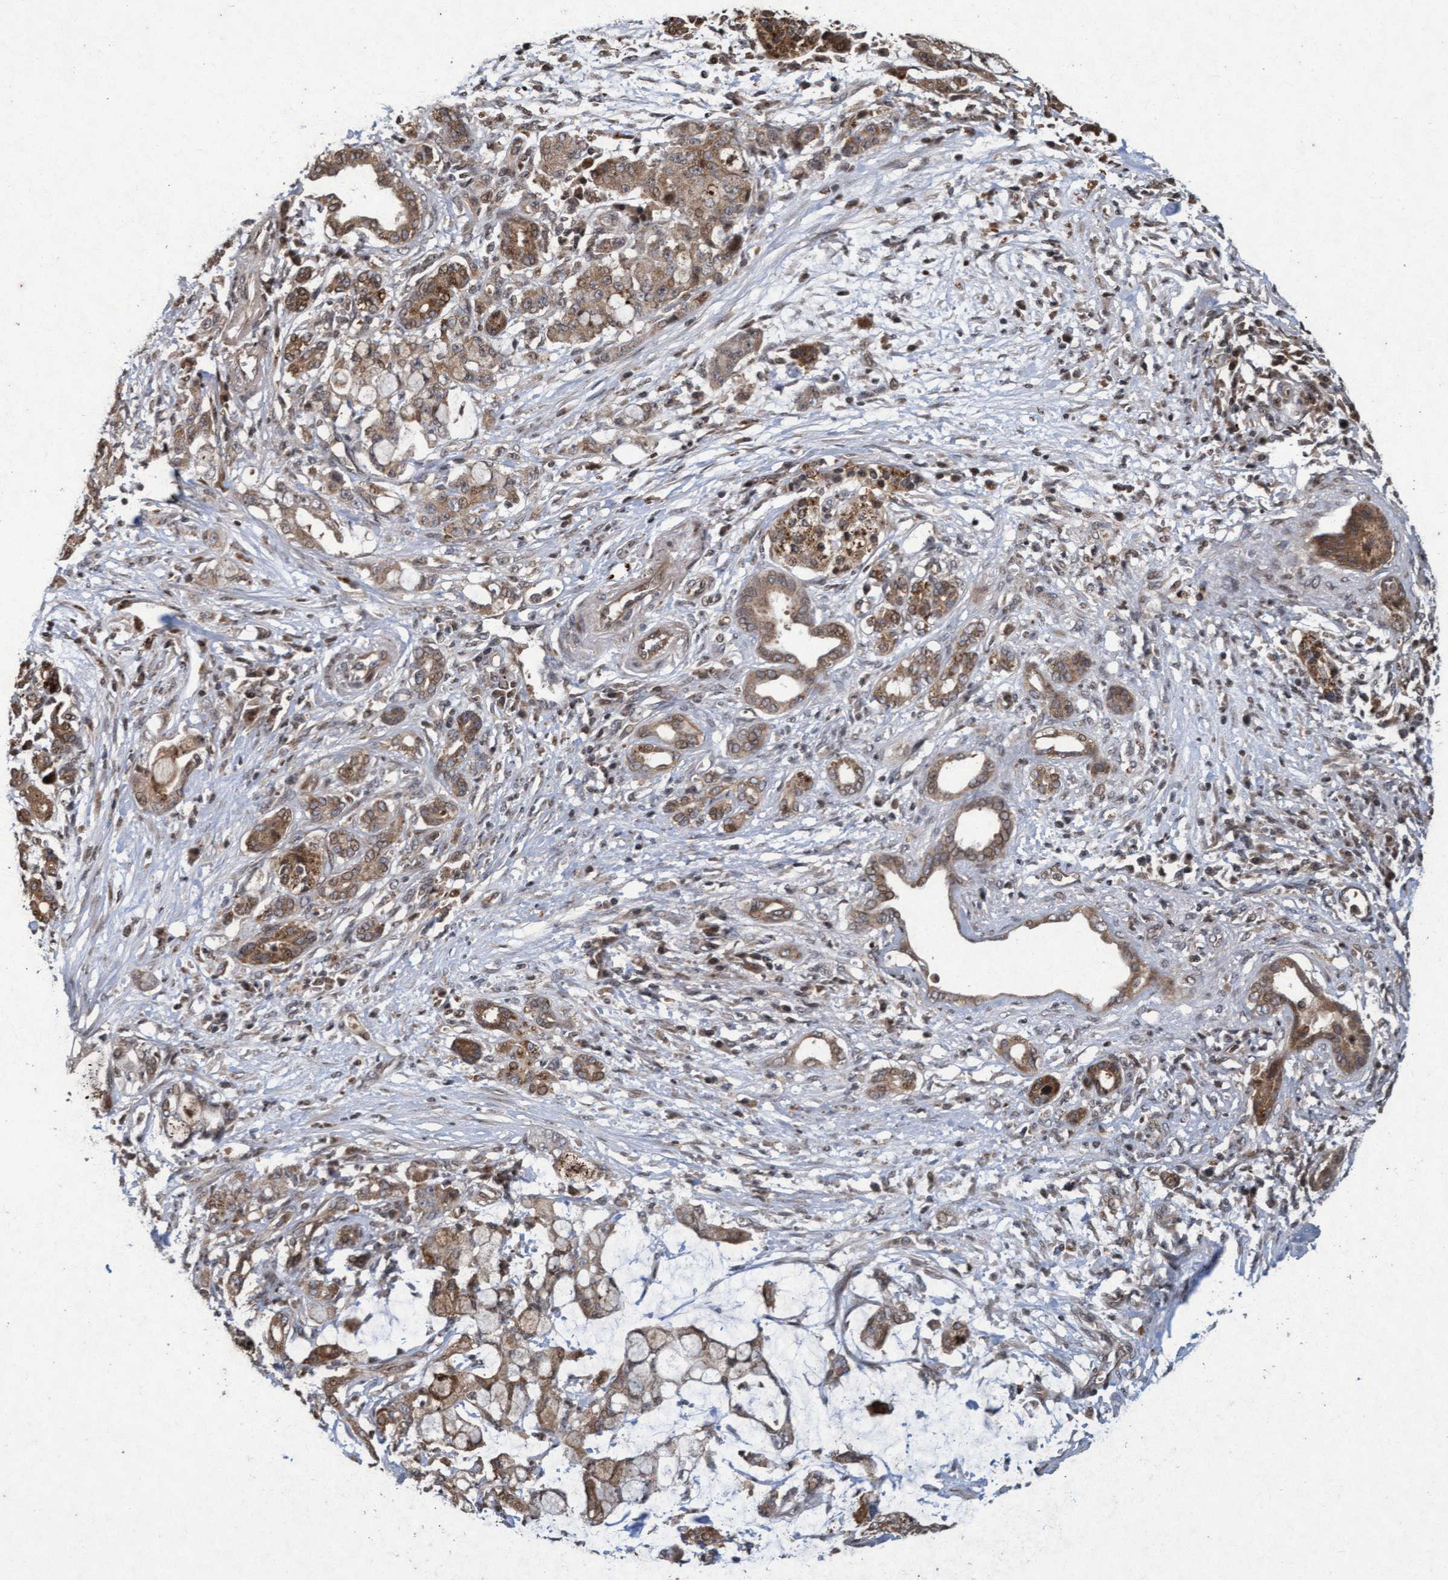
{"staining": {"intensity": "moderate", "quantity": ">75%", "location": "cytoplasmic/membranous"}, "tissue": "pancreatic cancer", "cell_type": "Tumor cells", "image_type": "cancer", "snomed": [{"axis": "morphology", "description": "Adenocarcinoma, NOS"}, {"axis": "topography", "description": "Pancreas"}], "caption": "Protein expression analysis of human pancreatic cancer reveals moderate cytoplasmic/membranous positivity in about >75% of tumor cells. The staining is performed using DAB brown chromogen to label protein expression. The nuclei are counter-stained blue using hematoxylin.", "gene": "KCNC2", "patient": {"sex": "female", "age": 73}}